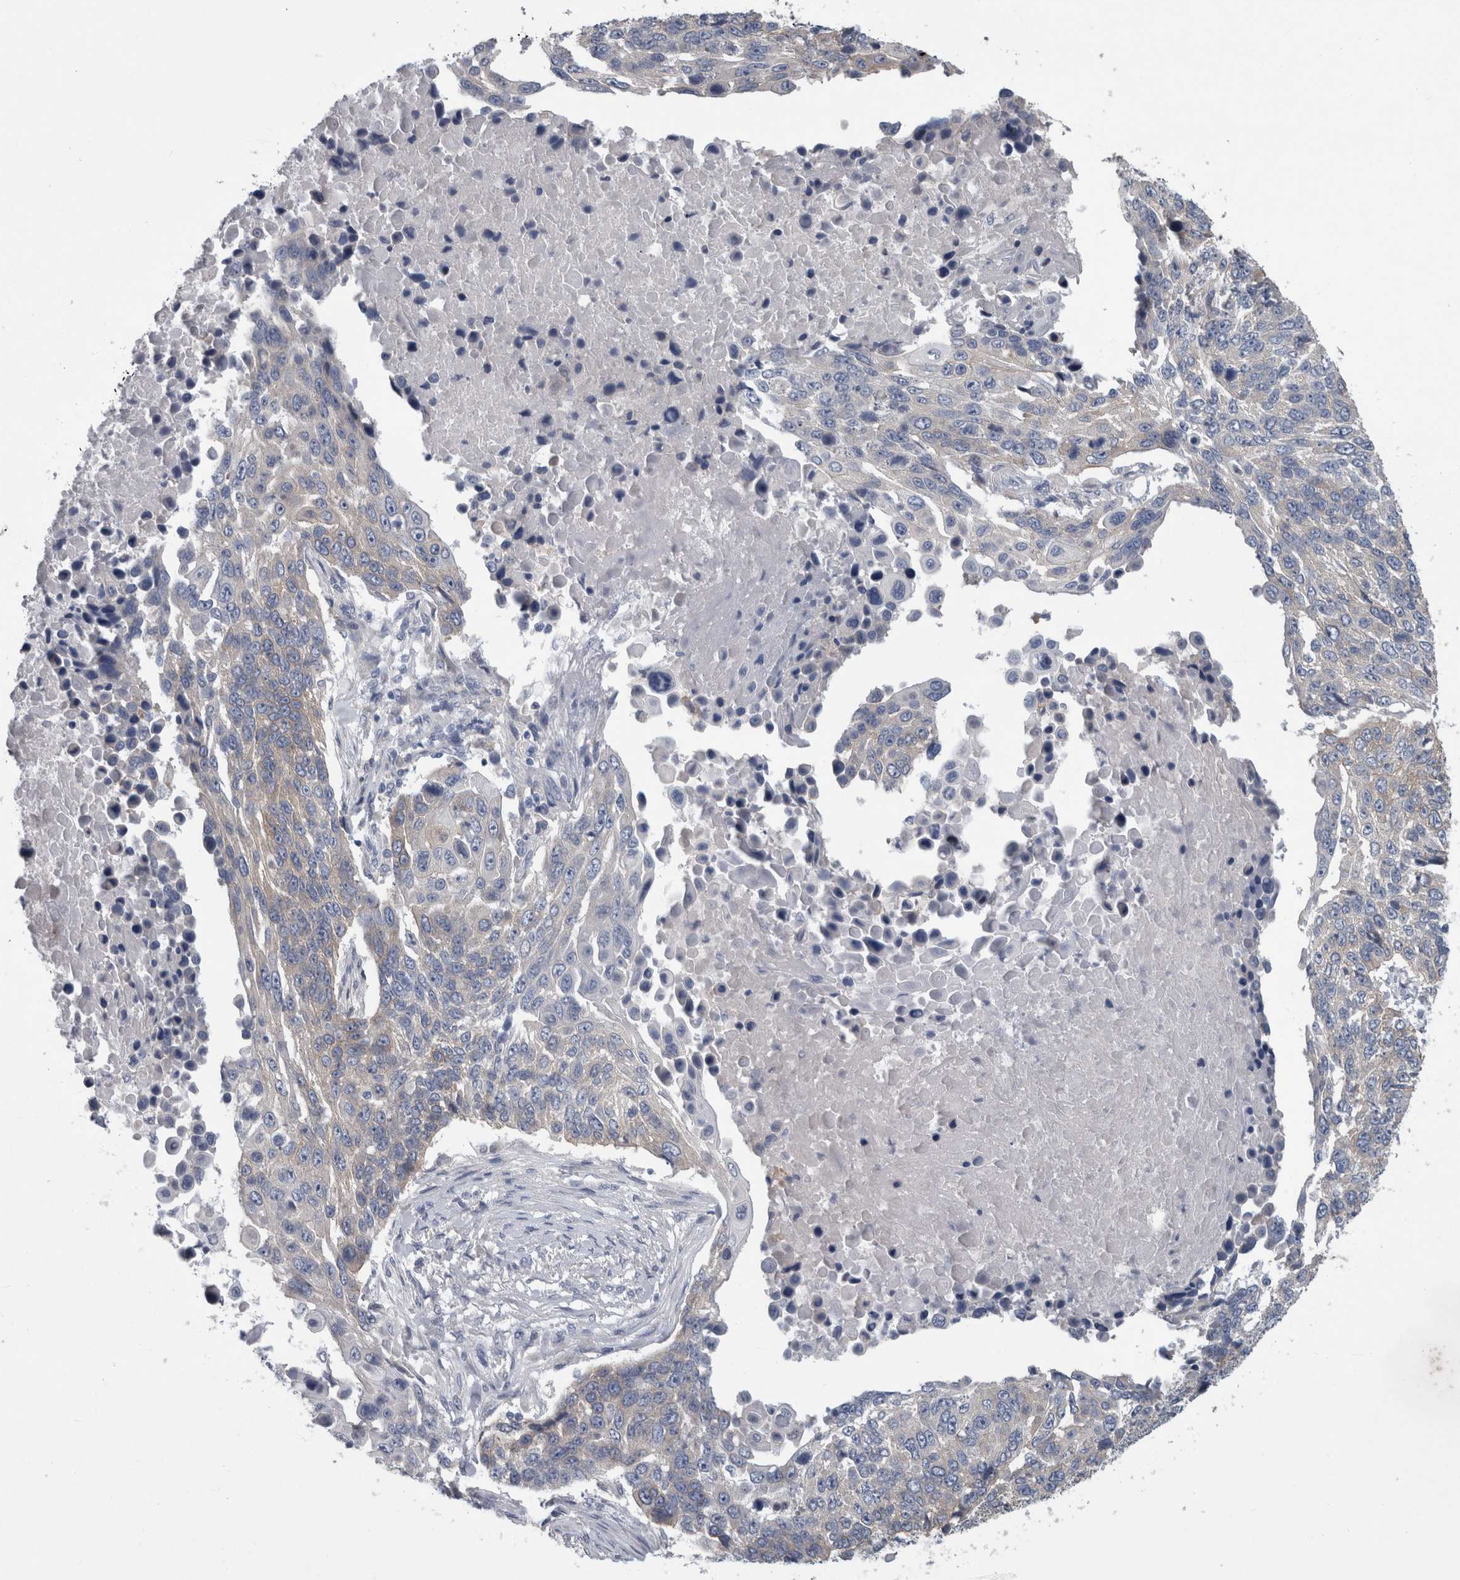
{"staining": {"intensity": "negative", "quantity": "none", "location": "none"}, "tissue": "lung cancer", "cell_type": "Tumor cells", "image_type": "cancer", "snomed": [{"axis": "morphology", "description": "Squamous cell carcinoma, NOS"}, {"axis": "topography", "description": "Lung"}], "caption": "This histopathology image is of squamous cell carcinoma (lung) stained with immunohistochemistry (IHC) to label a protein in brown with the nuclei are counter-stained blue. There is no staining in tumor cells.", "gene": "FAM83H", "patient": {"sex": "male", "age": 66}}